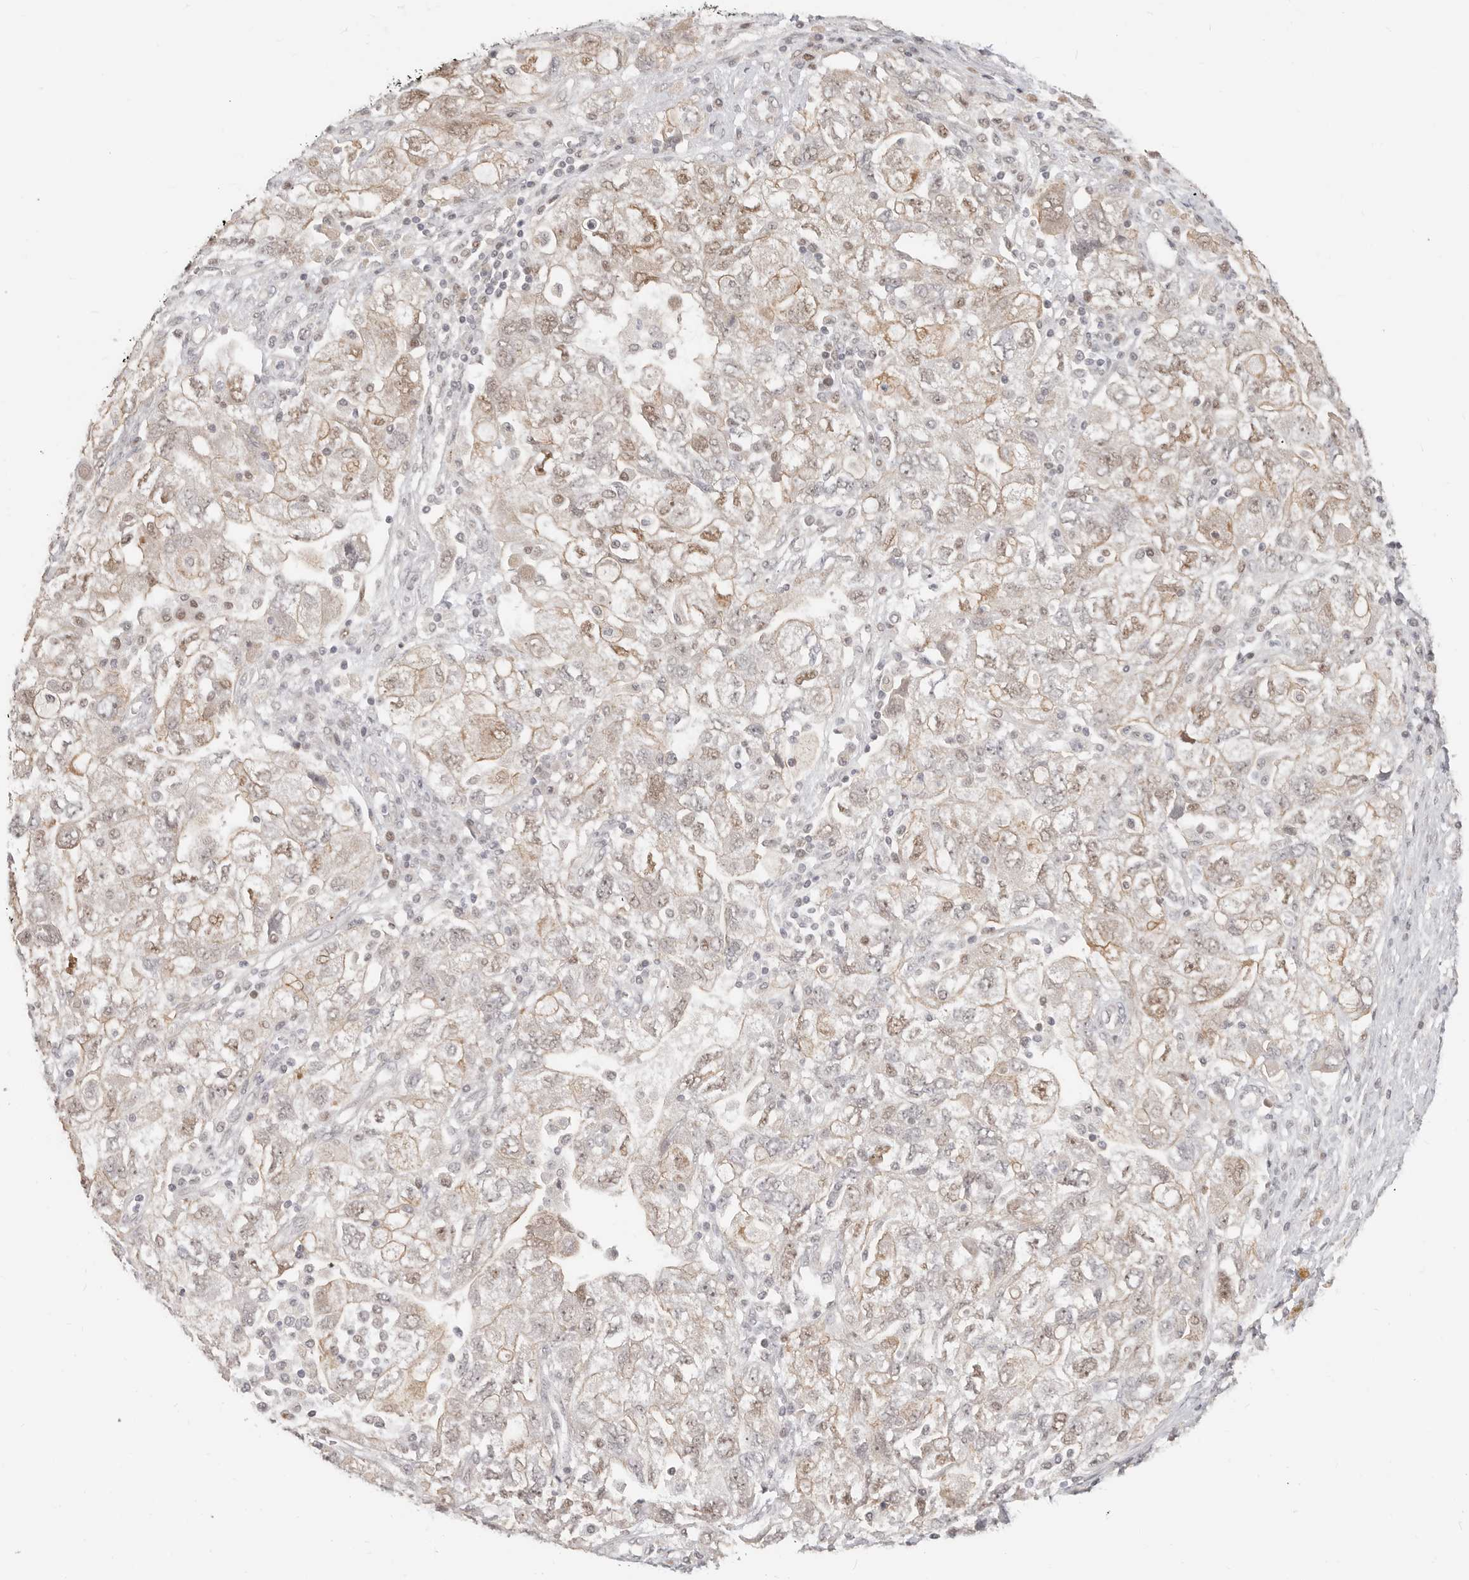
{"staining": {"intensity": "weak", "quantity": "25%-75%", "location": "nuclear"}, "tissue": "ovarian cancer", "cell_type": "Tumor cells", "image_type": "cancer", "snomed": [{"axis": "morphology", "description": "Carcinoma, NOS"}, {"axis": "morphology", "description": "Cystadenocarcinoma, serous, NOS"}, {"axis": "topography", "description": "Ovary"}], "caption": "The image reveals immunohistochemical staining of ovarian carcinoma. There is weak nuclear positivity is appreciated in about 25%-75% of tumor cells.", "gene": "RFC2", "patient": {"sex": "female", "age": 69}}